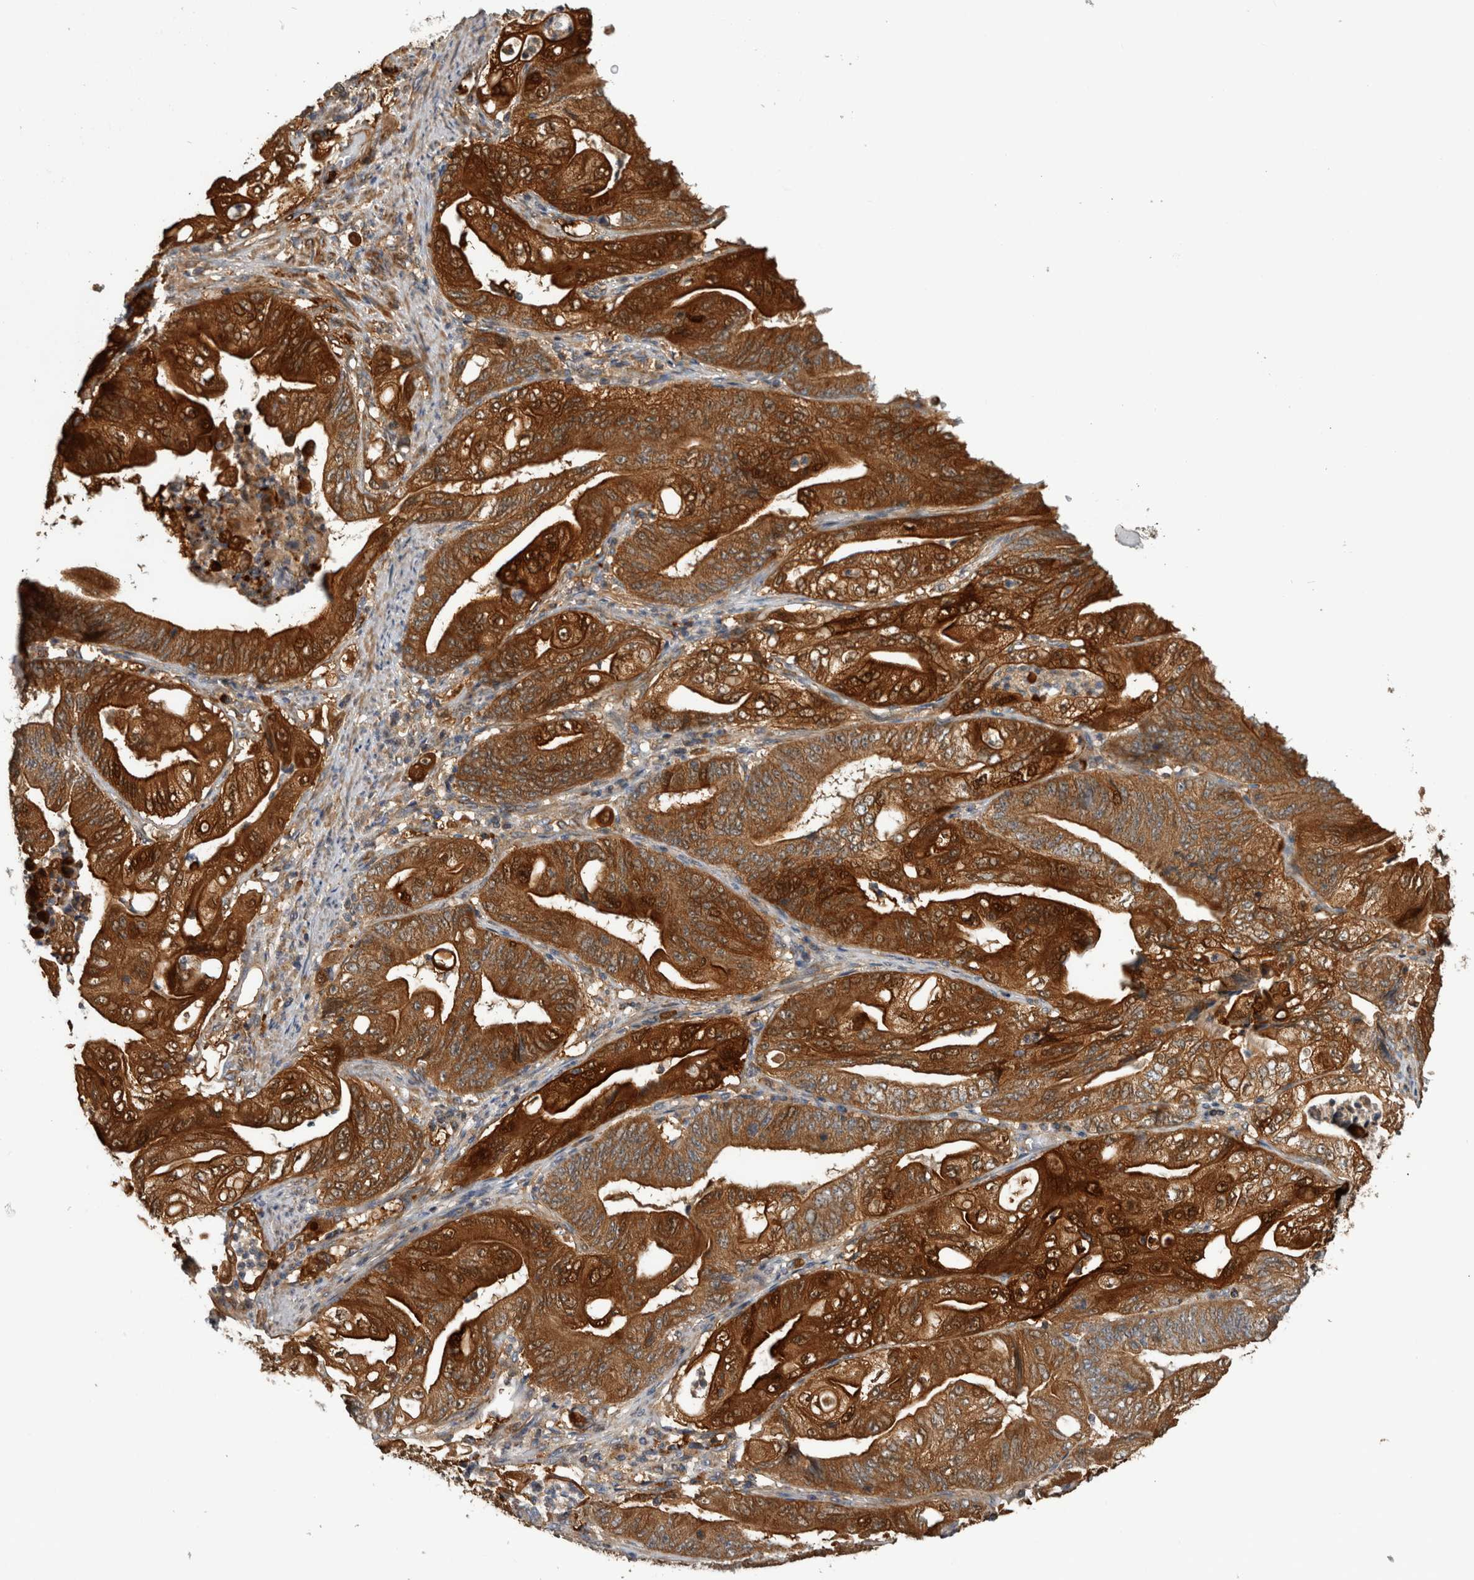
{"staining": {"intensity": "strong", "quantity": ">75%", "location": "cytoplasmic/membranous"}, "tissue": "stomach cancer", "cell_type": "Tumor cells", "image_type": "cancer", "snomed": [{"axis": "morphology", "description": "Adenocarcinoma, NOS"}, {"axis": "topography", "description": "Stomach"}], "caption": "Tumor cells display high levels of strong cytoplasmic/membranous staining in approximately >75% of cells in stomach cancer (adenocarcinoma). Nuclei are stained in blue.", "gene": "SFXN2", "patient": {"sex": "female", "age": 73}}